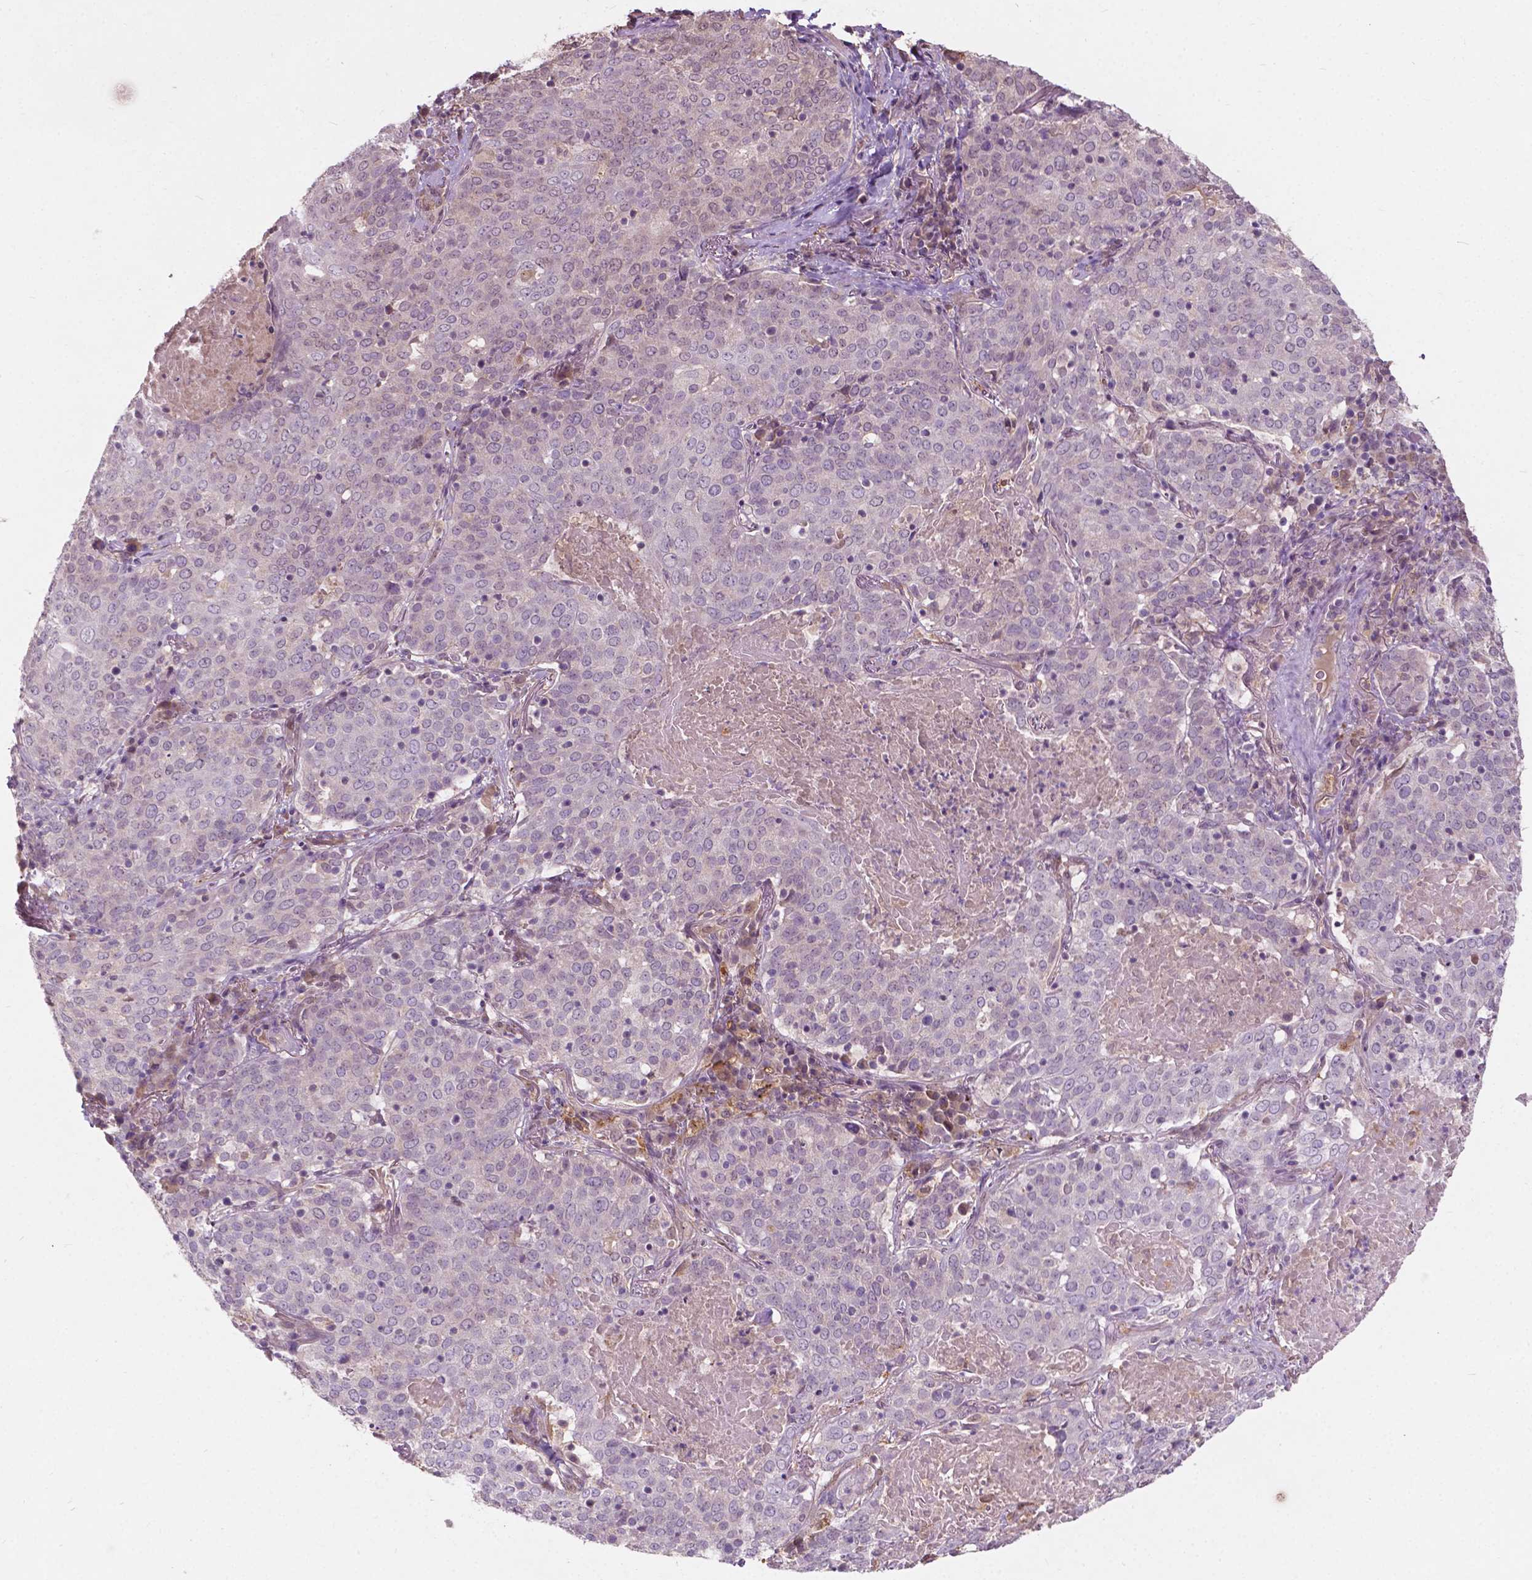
{"staining": {"intensity": "negative", "quantity": "none", "location": "none"}, "tissue": "lung cancer", "cell_type": "Tumor cells", "image_type": "cancer", "snomed": [{"axis": "morphology", "description": "Squamous cell carcinoma, NOS"}, {"axis": "topography", "description": "Lung"}], "caption": "IHC micrograph of neoplastic tissue: human lung cancer stained with DAB (3,3'-diaminobenzidine) demonstrates no significant protein expression in tumor cells.", "gene": "GPR37", "patient": {"sex": "male", "age": 82}}